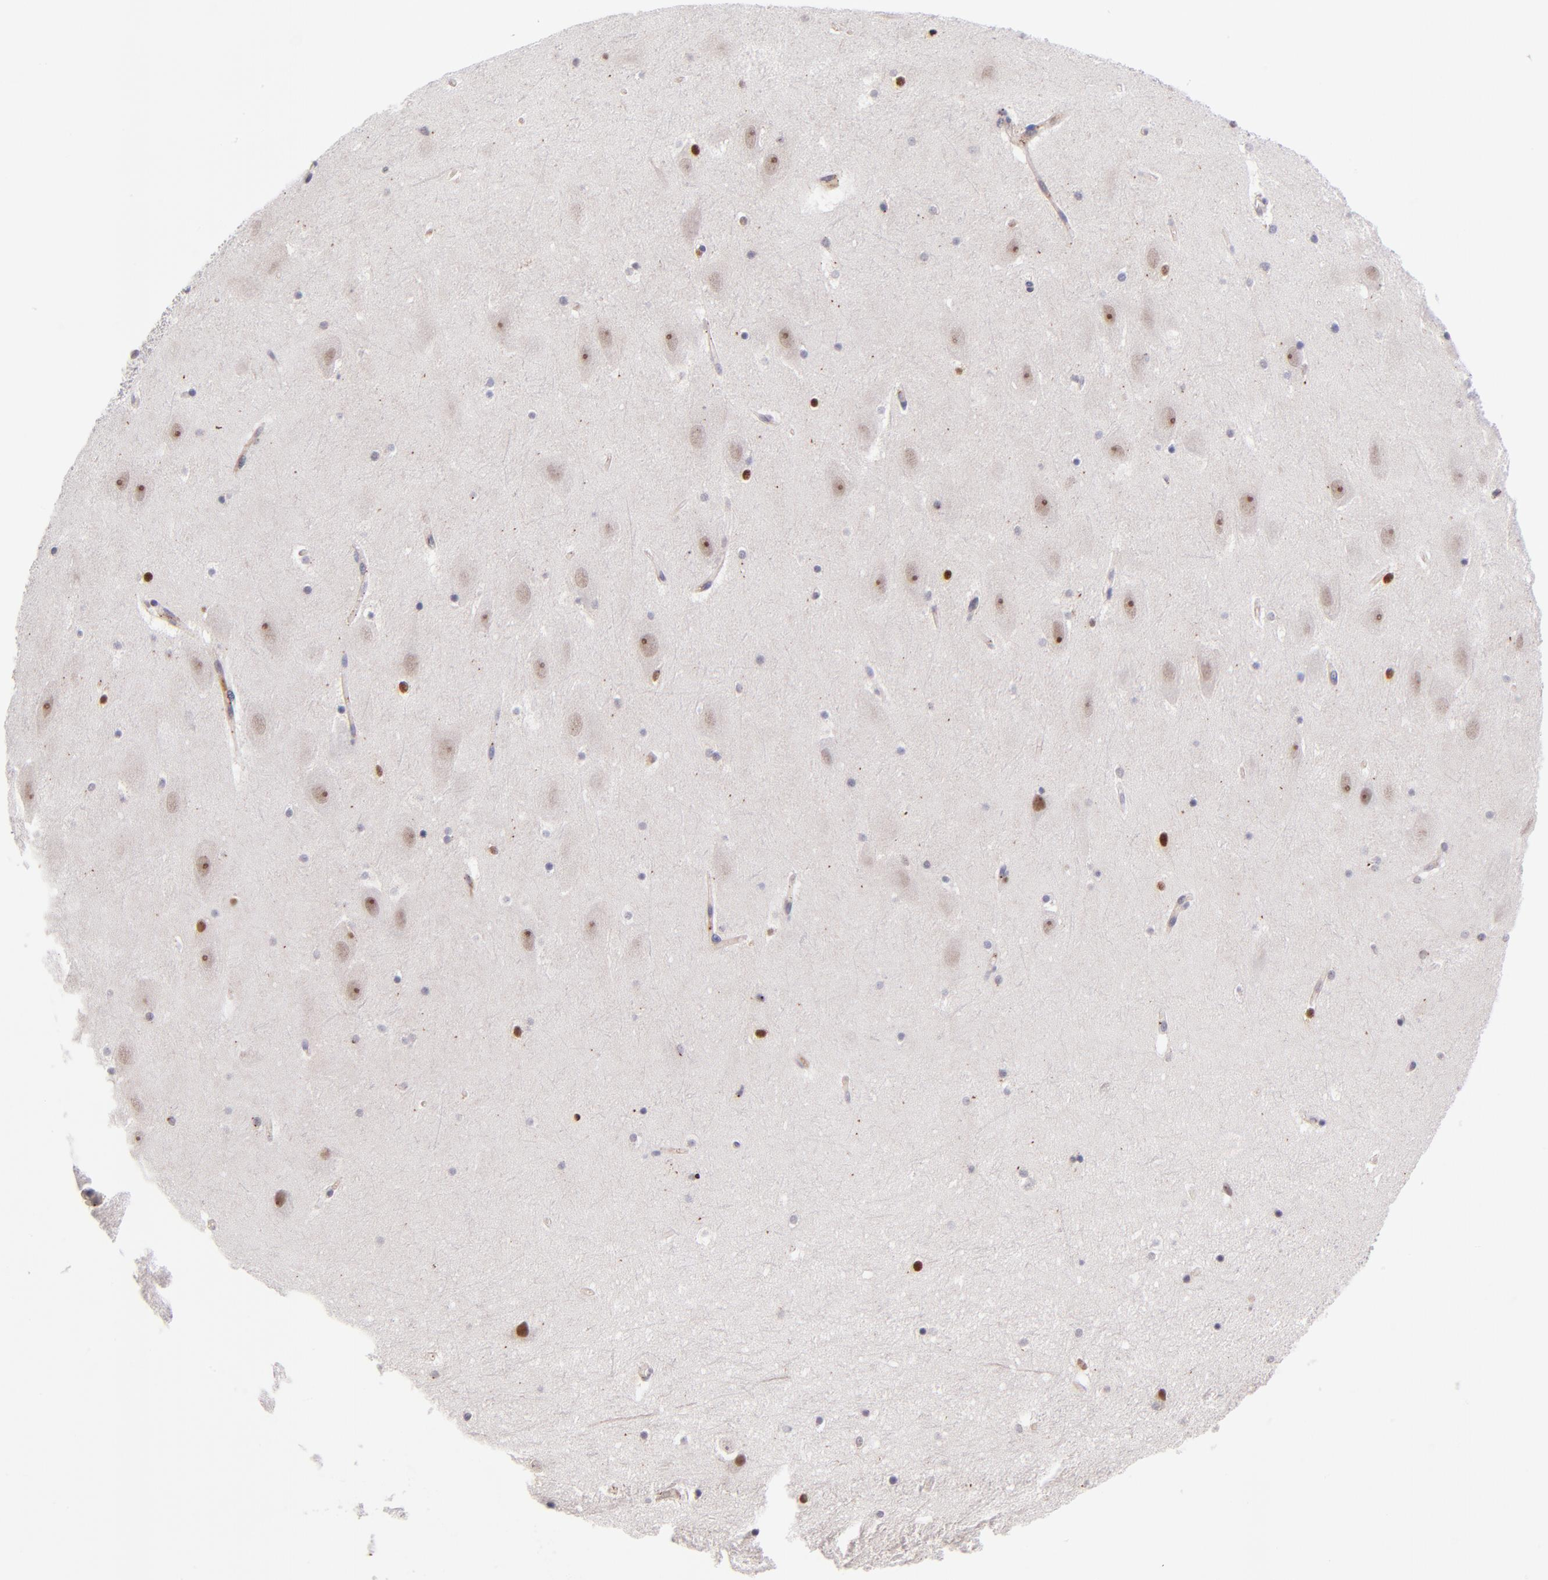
{"staining": {"intensity": "strong", "quantity": "<25%", "location": "nuclear"}, "tissue": "hippocampus", "cell_type": "Glial cells", "image_type": "normal", "snomed": [{"axis": "morphology", "description": "Normal tissue, NOS"}, {"axis": "topography", "description": "Hippocampus"}], "caption": "This is a photomicrograph of IHC staining of normal hippocampus, which shows strong staining in the nuclear of glial cells.", "gene": "SOX6", "patient": {"sex": "male", "age": 45}}